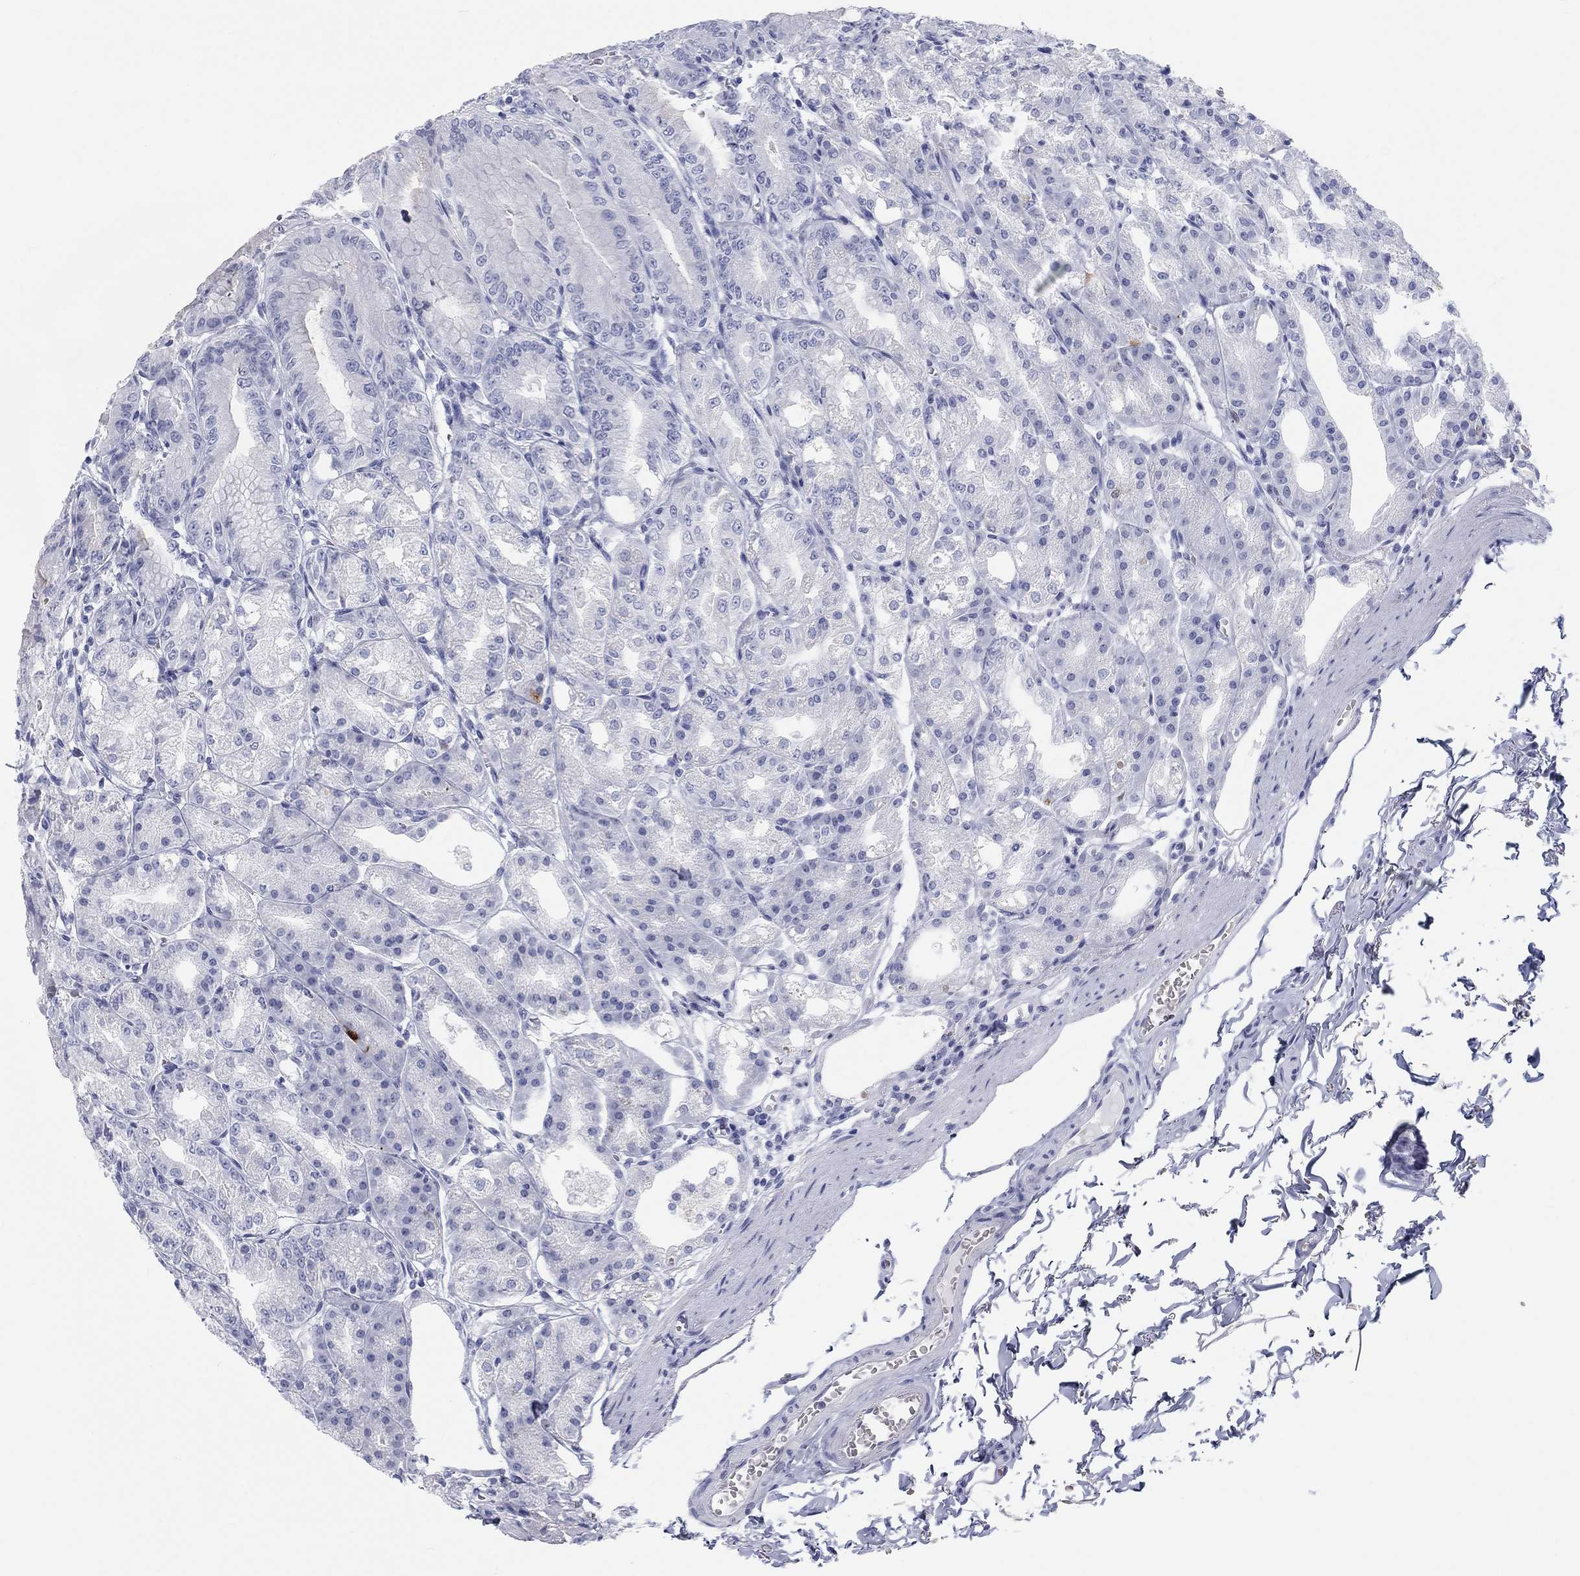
{"staining": {"intensity": "weak", "quantity": "<25%", "location": "cytoplasmic/membranous"}, "tissue": "stomach", "cell_type": "Glandular cells", "image_type": "normal", "snomed": [{"axis": "morphology", "description": "Normal tissue, NOS"}, {"axis": "topography", "description": "Stomach"}], "caption": "Immunohistochemistry (IHC) of unremarkable stomach exhibits no positivity in glandular cells.", "gene": "CALB1", "patient": {"sex": "male", "age": 71}}